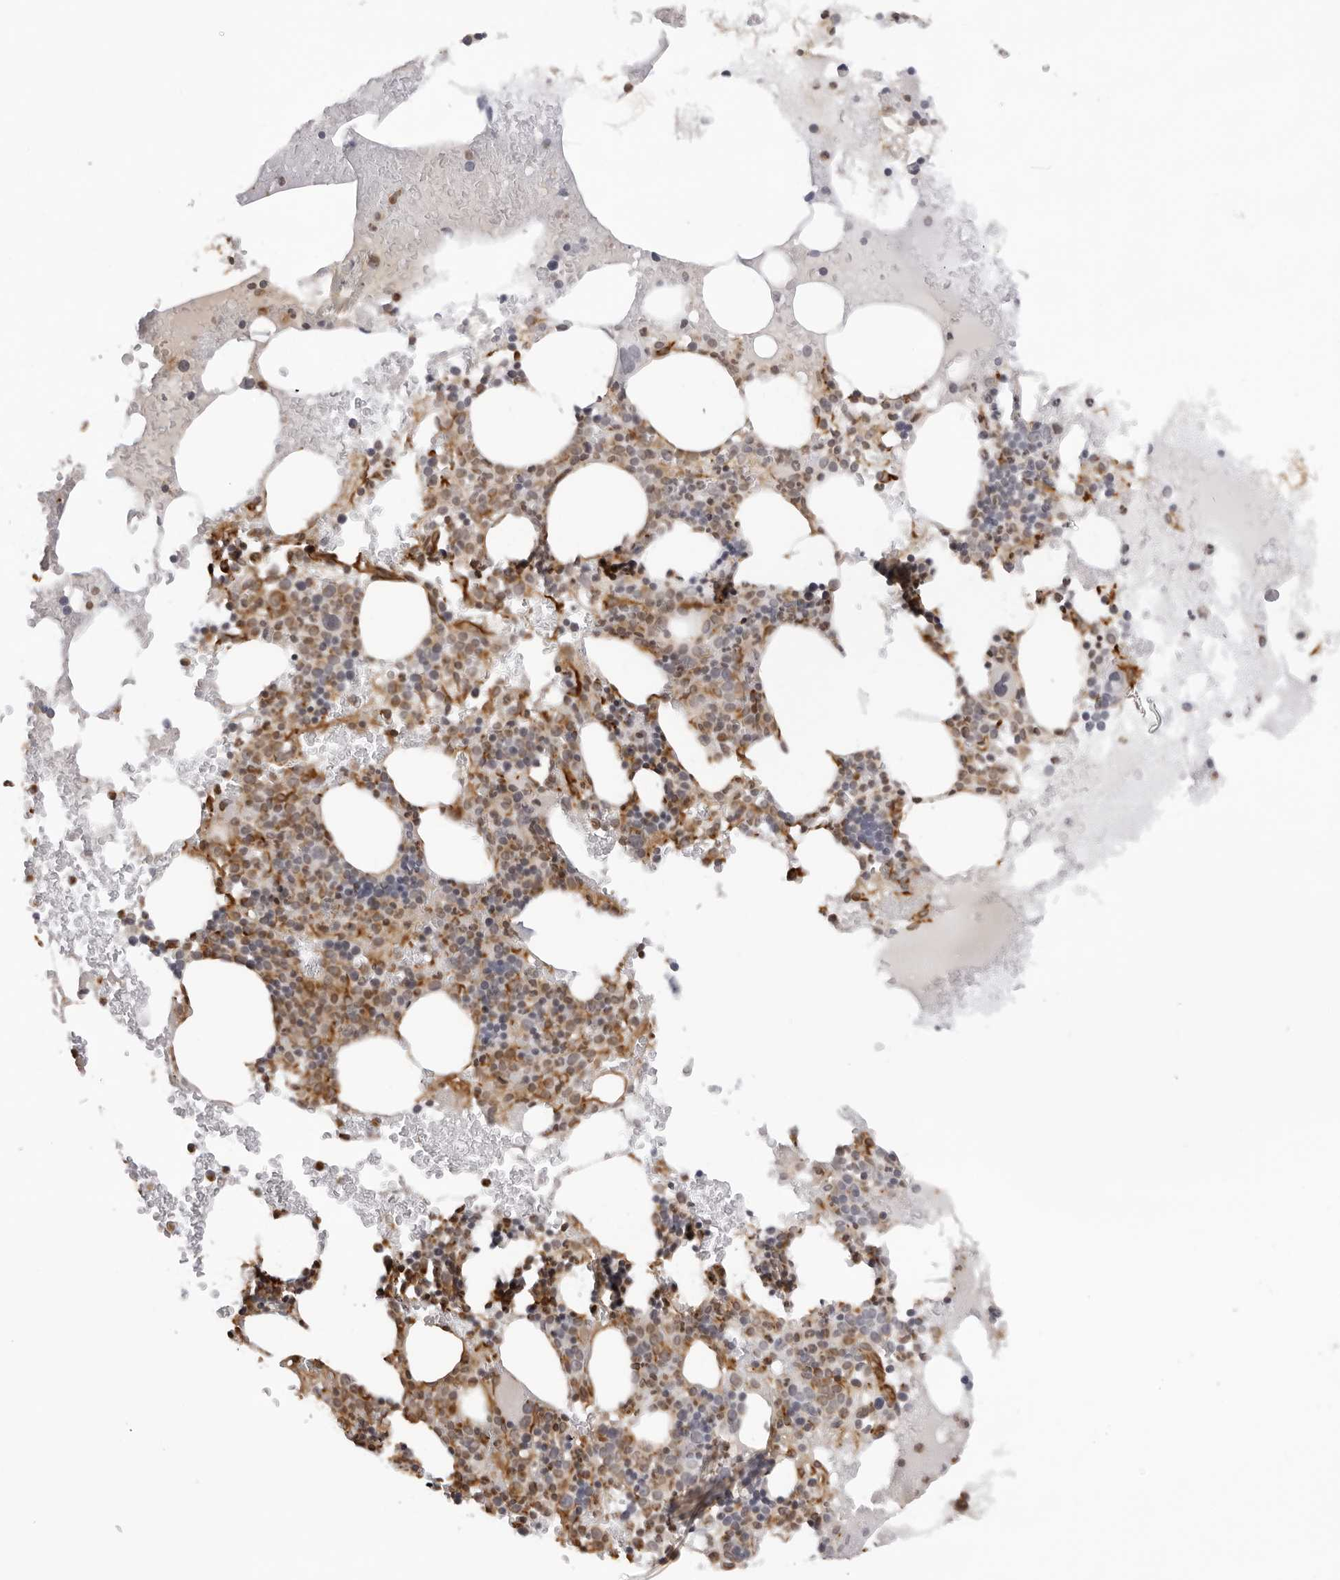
{"staining": {"intensity": "moderate", "quantity": "25%-75%", "location": "cytoplasmic/membranous"}, "tissue": "bone marrow", "cell_type": "Hematopoietic cells", "image_type": "normal", "snomed": [{"axis": "morphology", "description": "Normal tissue, NOS"}, {"axis": "topography", "description": "Bone marrow"}], "caption": "Moderate cytoplasmic/membranous protein positivity is present in approximately 25%-75% of hematopoietic cells in bone marrow. The staining was performed using DAB (3,3'-diaminobenzidine), with brown indicating positive protein expression. Nuclei are stained blue with hematoxylin.", "gene": "DYNLT5", "patient": {"sex": "male", "age": 73}}